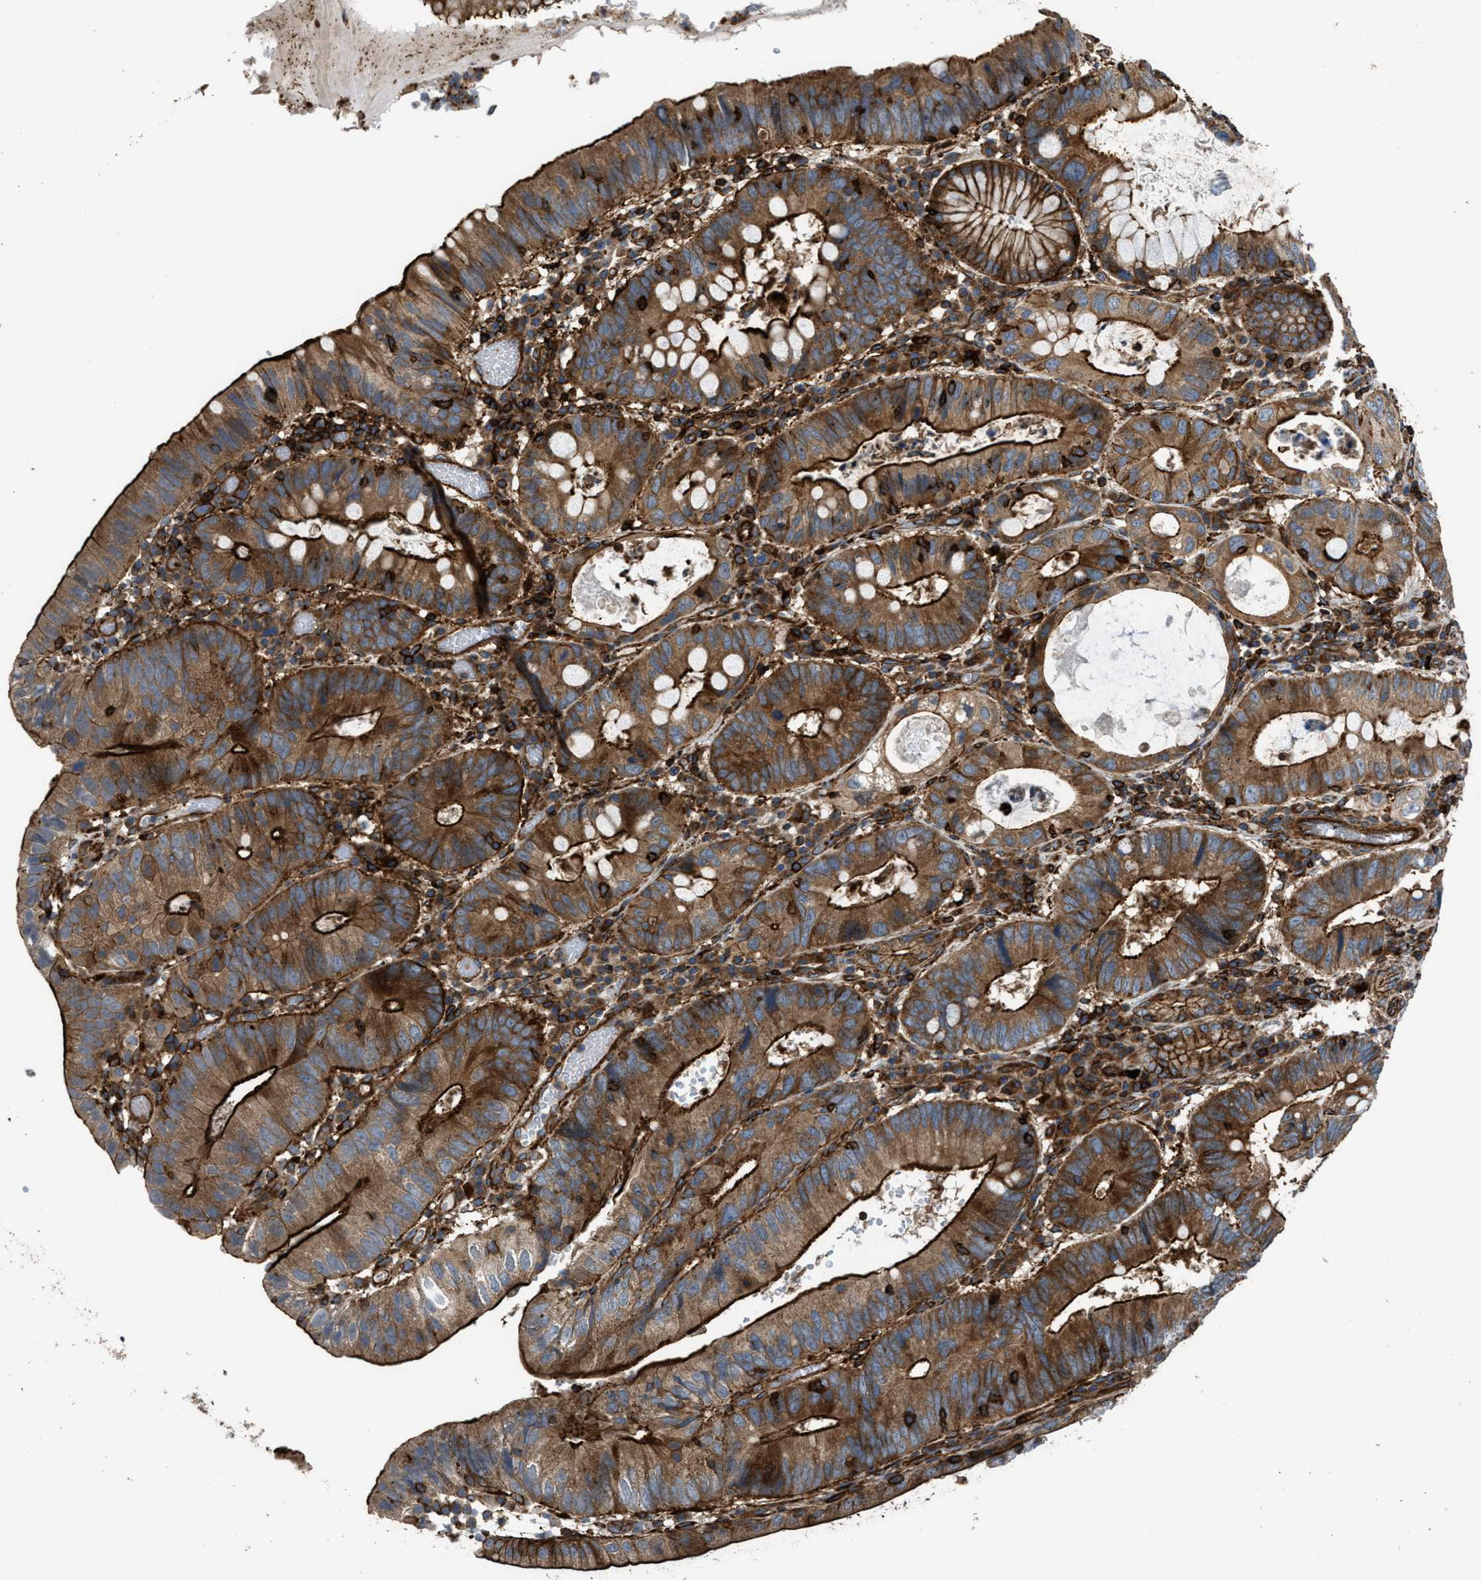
{"staining": {"intensity": "strong", "quantity": ">75%", "location": "cytoplasmic/membranous"}, "tissue": "stomach cancer", "cell_type": "Tumor cells", "image_type": "cancer", "snomed": [{"axis": "morphology", "description": "Adenocarcinoma, NOS"}, {"axis": "topography", "description": "Stomach"}], "caption": "Protein staining by immunohistochemistry displays strong cytoplasmic/membranous staining in about >75% of tumor cells in stomach adenocarcinoma.", "gene": "EGLN1", "patient": {"sex": "male", "age": 59}}